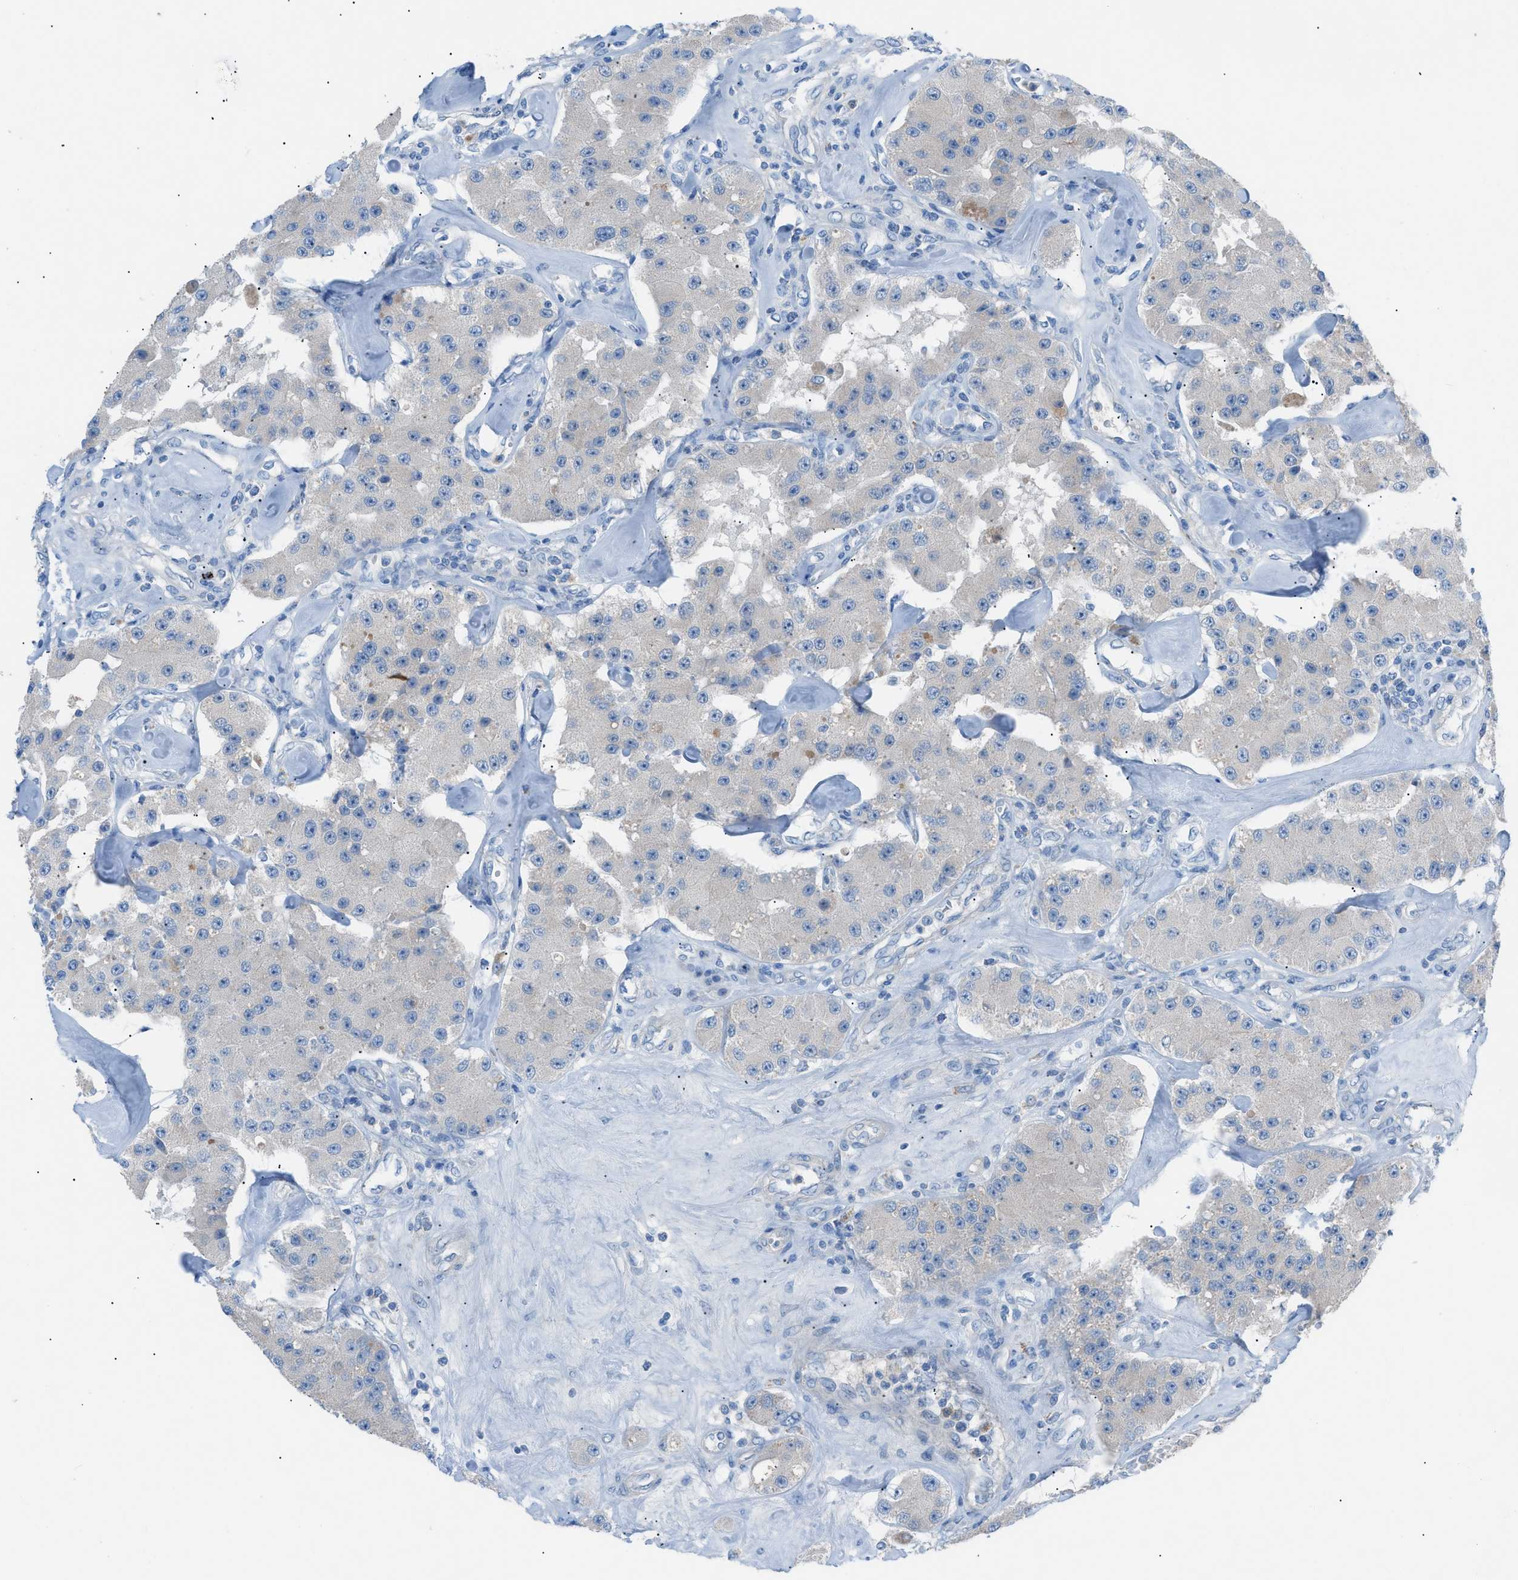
{"staining": {"intensity": "negative", "quantity": "none", "location": "none"}, "tissue": "carcinoid", "cell_type": "Tumor cells", "image_type": "cancer", "snomed": [{"axis": "morphology", "description": "Carcinoid, malignant, NOS"}, {"axis": "topography", "description": "Pancreas"}], "caption": "Image shows no protein positivity in tumor cells of carcinoid tissue.", "gene": "C5AR2", "patient": {"sex": "male", "age": 41}}